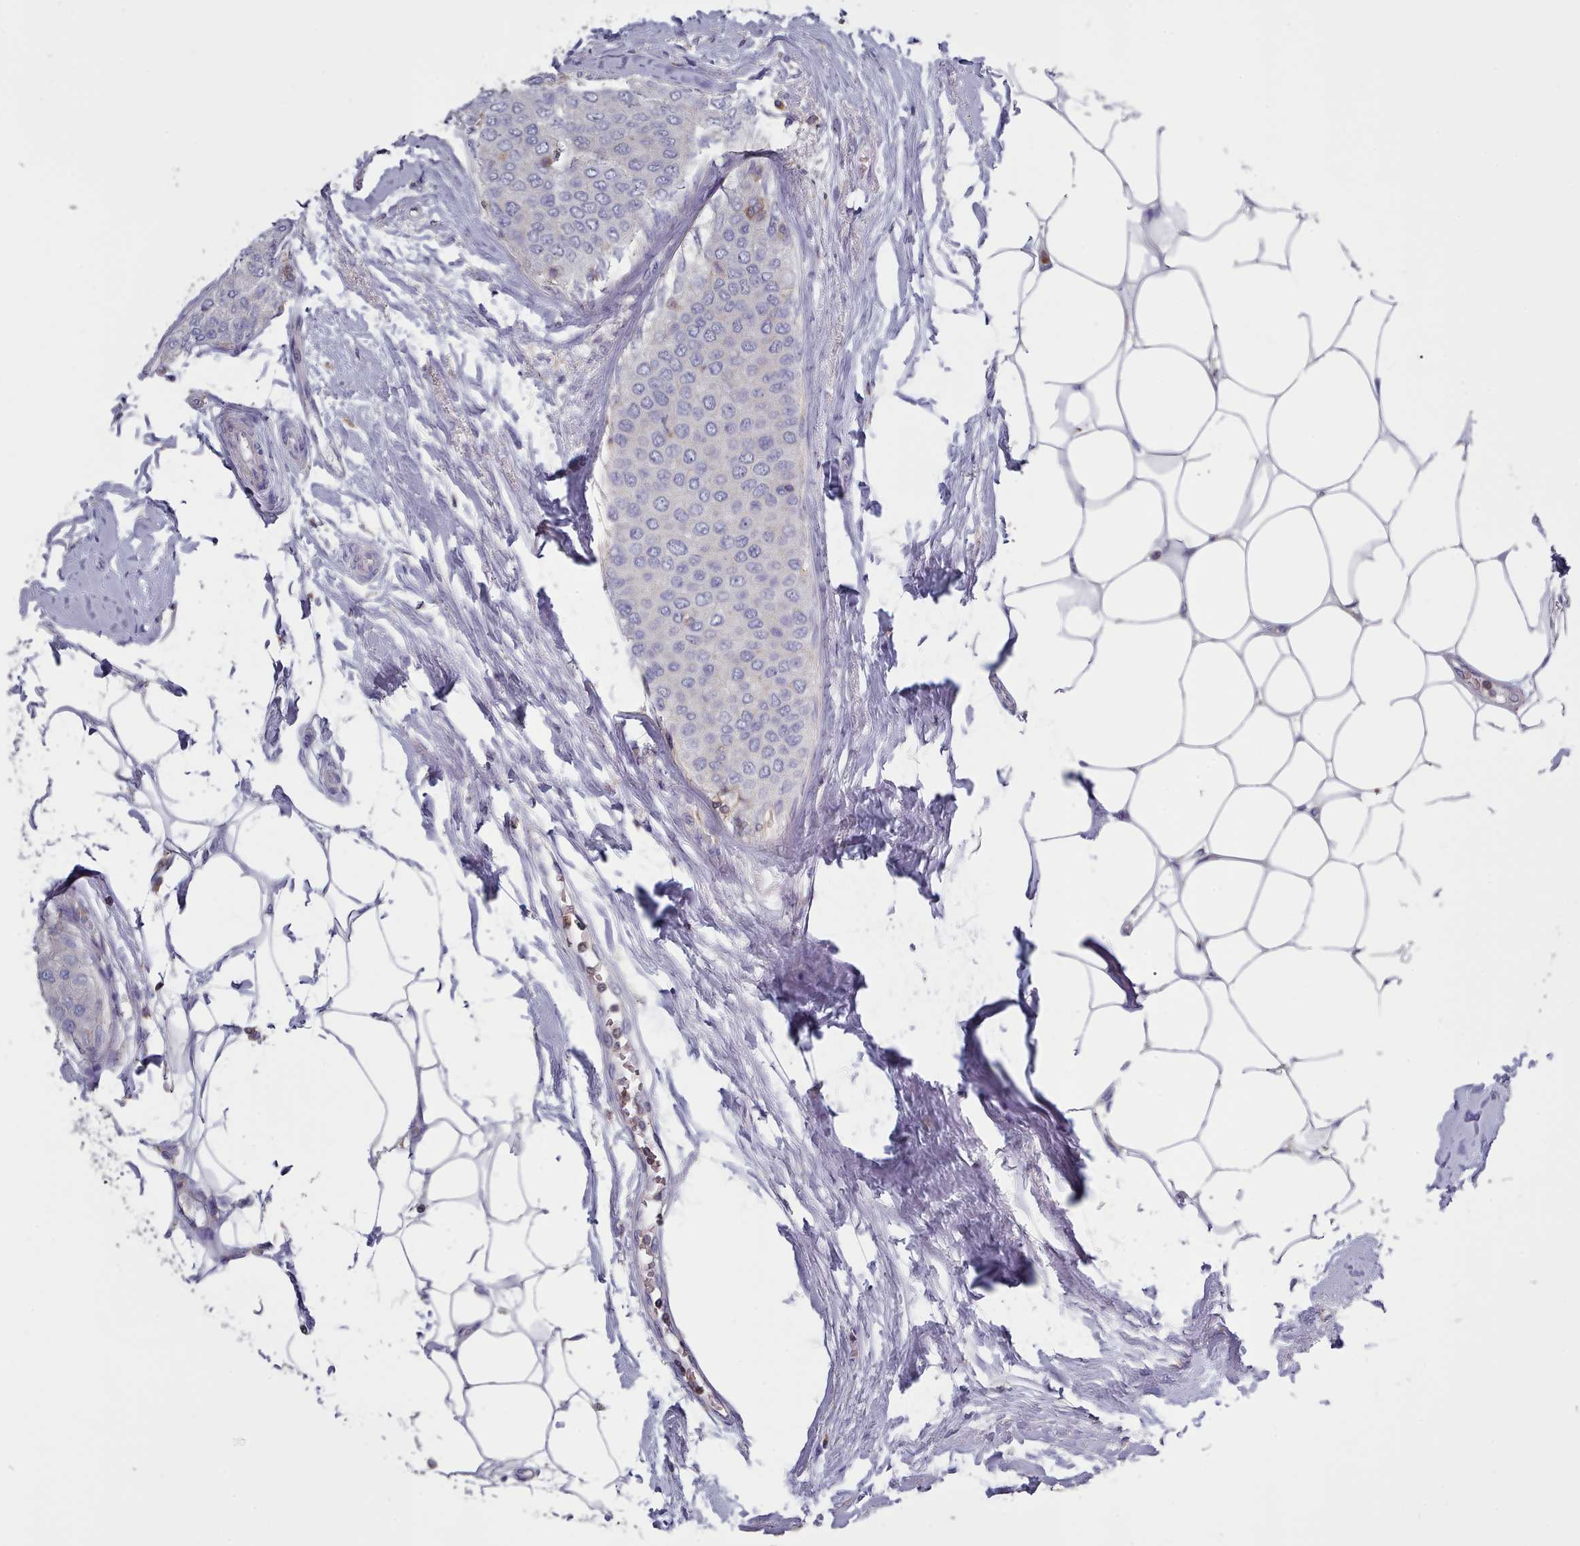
{"staining": {"intensity": "negative", "quantity": "none", "location": "none"}, "tissue": "breast cancer", "cell_type": "Tumor cells", "image_type": "cancer", "snomed": [{"axis": "morphology", "description": "Duct carcinoma"}, {"axis": "topography", "description": "Breast"}], "caption": "Immunohistochemistry histopathology image of human breast cancer stained for a protein (brown), which demonstrates no expression in tumor cells. Nuclei are stained in blue.", "gene": "RAC2", "patient": {"sex": "female", "age": 72}}